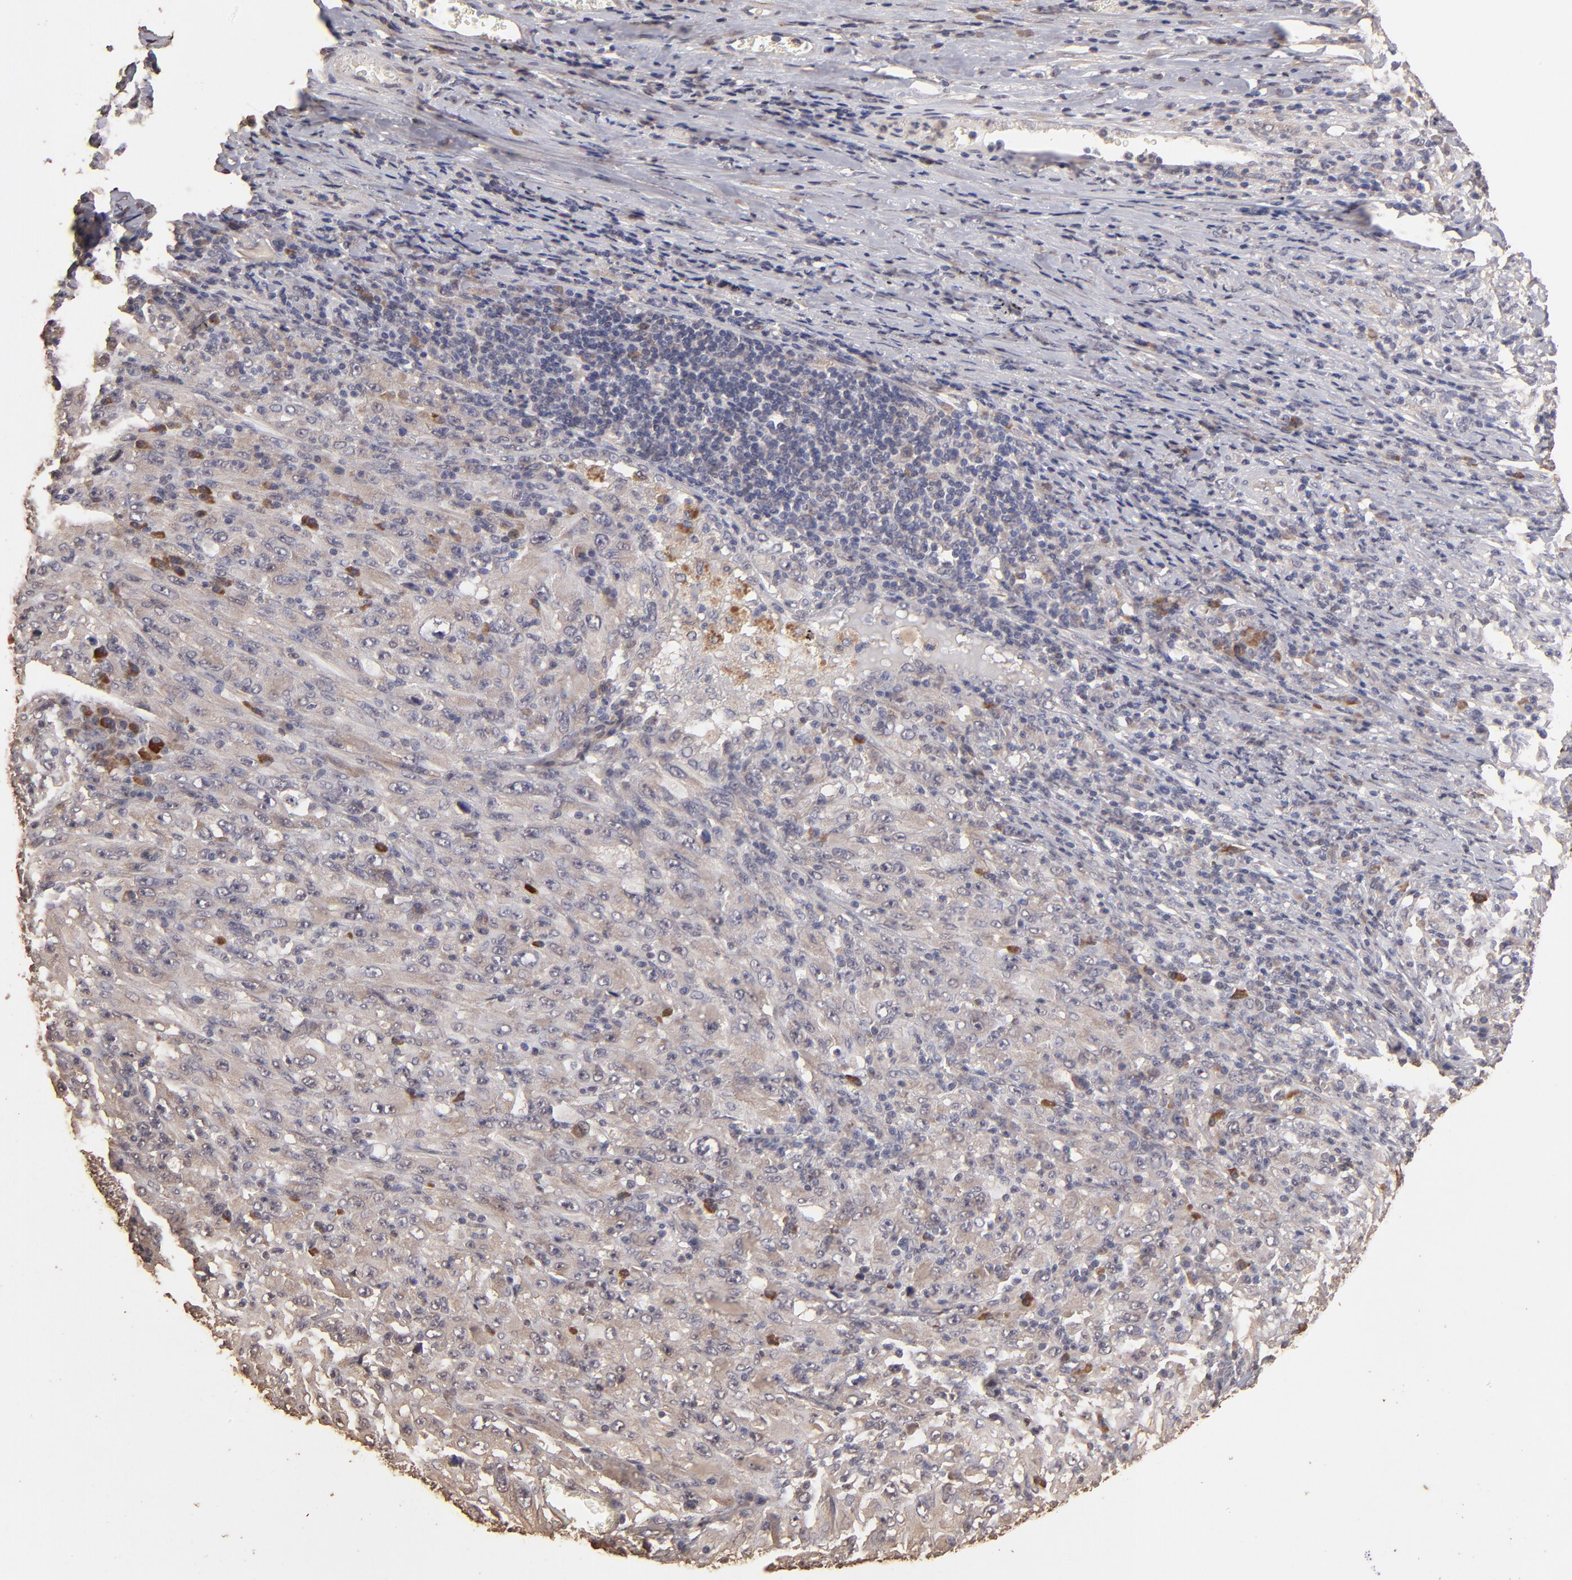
{"staining": {"intensity": "negative", "quantity": "none", "location": "none"}, "tissue": "melanoma", "cell_type": "Tumor cells", "image_type": "cancer", "snomed": [{"axis": "morphology", "description": "Malignant melanoma, Metastatic site"}, {"axis": "topography", "description": "Skin"}], "caption": "Protein analysis of melanoma displays no significant positivity in tumor cells.", "gene": "OPHN1", "patient": {"sex": "female", "age": 56}}